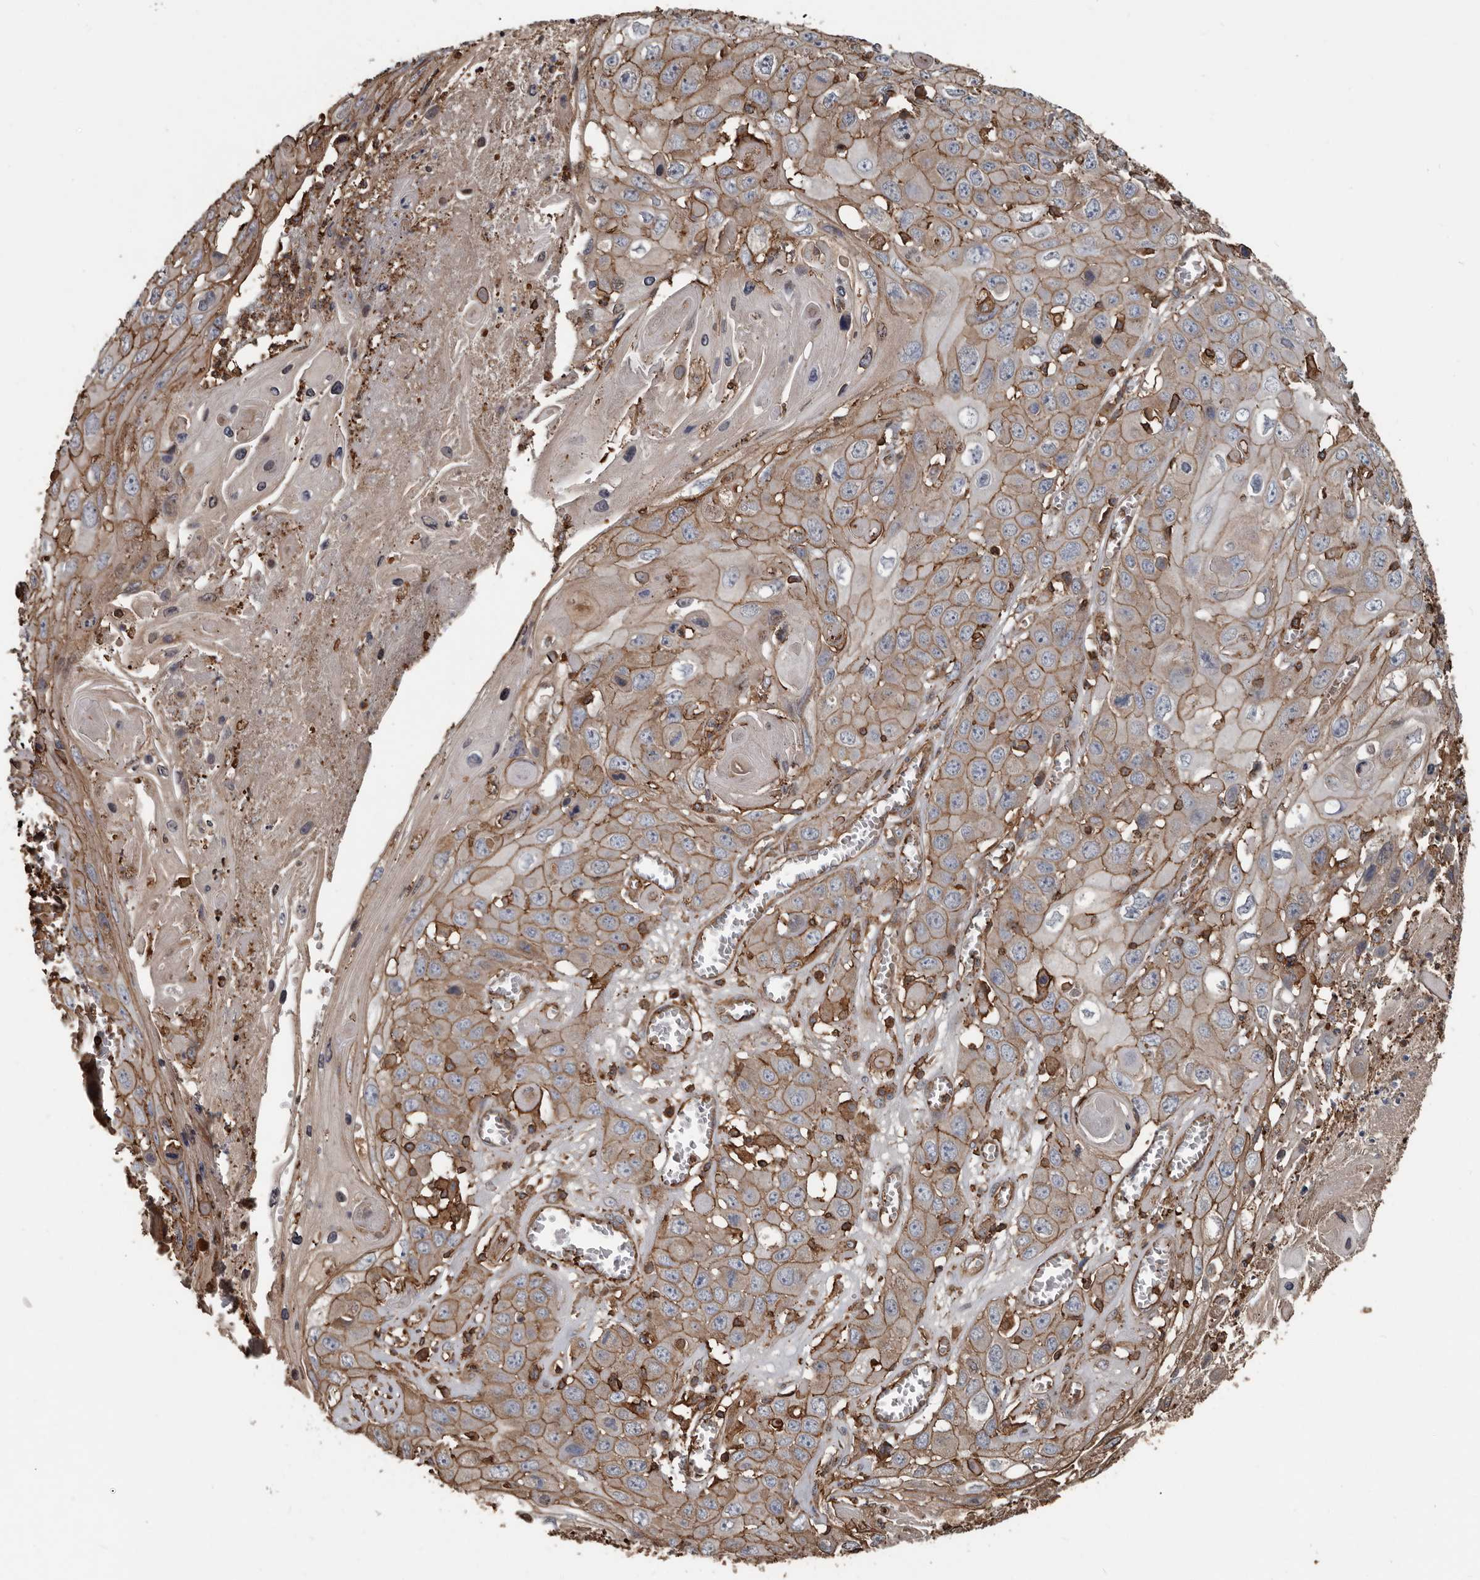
{"staining": {"intensity": "moderate", "quantity": ">75%", "location": "cytoplasmic/membranous"}, "tissue": "skin cancer", "cell_type": "Tumor cells", "image_type": "cancer", "snomed": [{"axis": "morphology", "description": "Squamous cell carcinoma, NOS"}, {"axis": "topography", "description": "Skin"}], "caption": "DAB (3,3'-diaminobenzidine) immunohistochemical staining of human squamous cell carcinoma (skin) exhibits moderate cytoplasmic/membranous protein staining in about >75% of tumor cells. The protein is stained brown, and the nuclei are stained in blue (DAB IHC with brightfield microscopy, high magnification).", "gene": "DENND6B", "patient": {"sex": "male", "age": 55}}